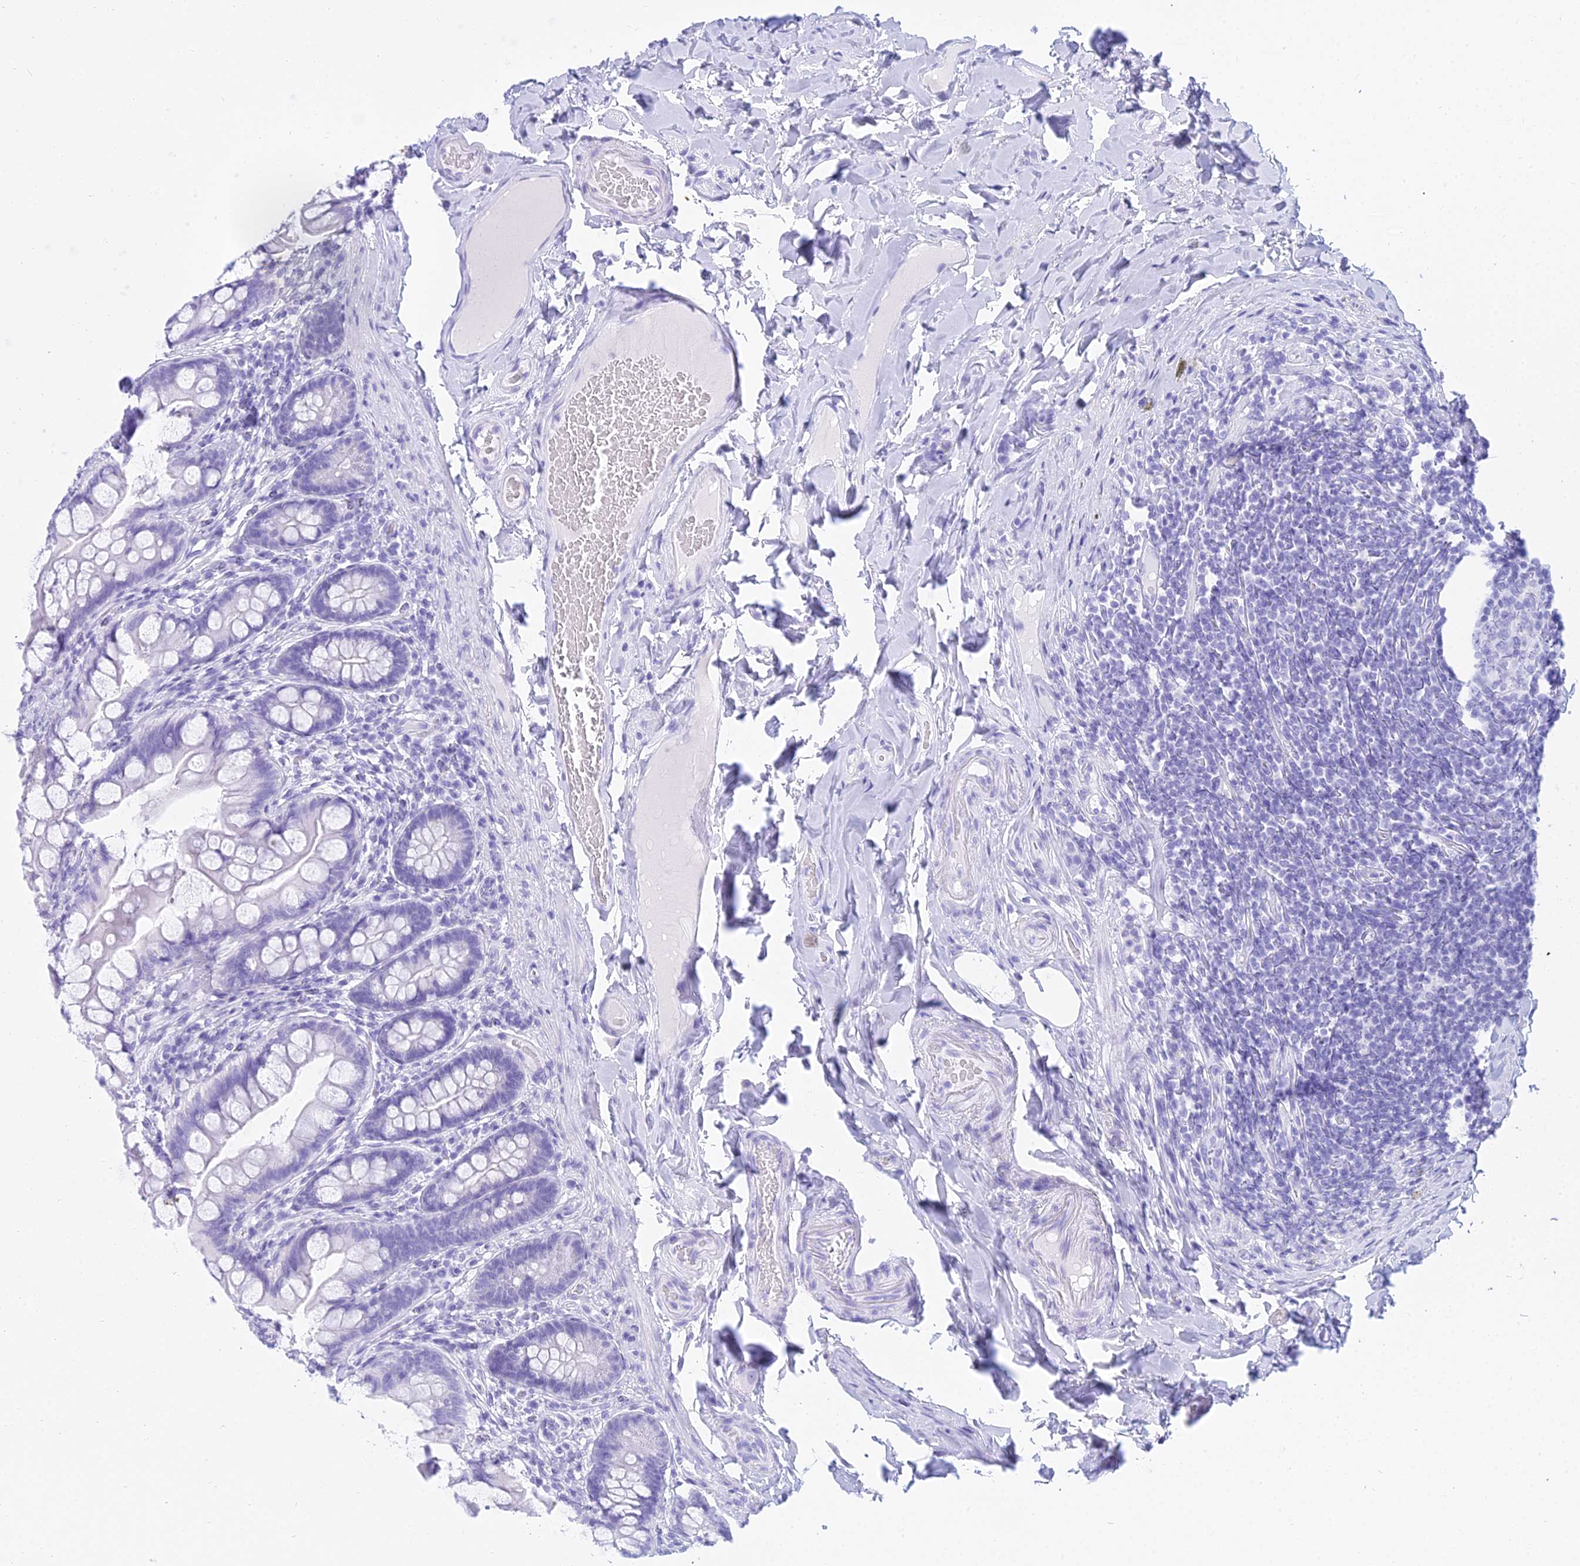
{"staining": {"intensity": "negative", "quantity": "none", "location": "none"}, "tissue": "small intestine", "cell_type": "Glandular cells", "image_type": "normal", "snomed": [{"axis": "morphology", "description": "Normal tissue, NOS"}, {"axis": "topography", "description": "Small intestine"}], "caption": "Immunohistochemistry (IHC) image of unremarkable small intestine: human small intestine stained with DAB demonstrates no significant protein positivity in glandular cells. (DAB (3,3'-diaminobenzidine) IHC with hematoxylin counter stain).", "gene": "PATE4", "patient": {"sex": "male", "age": 70}}